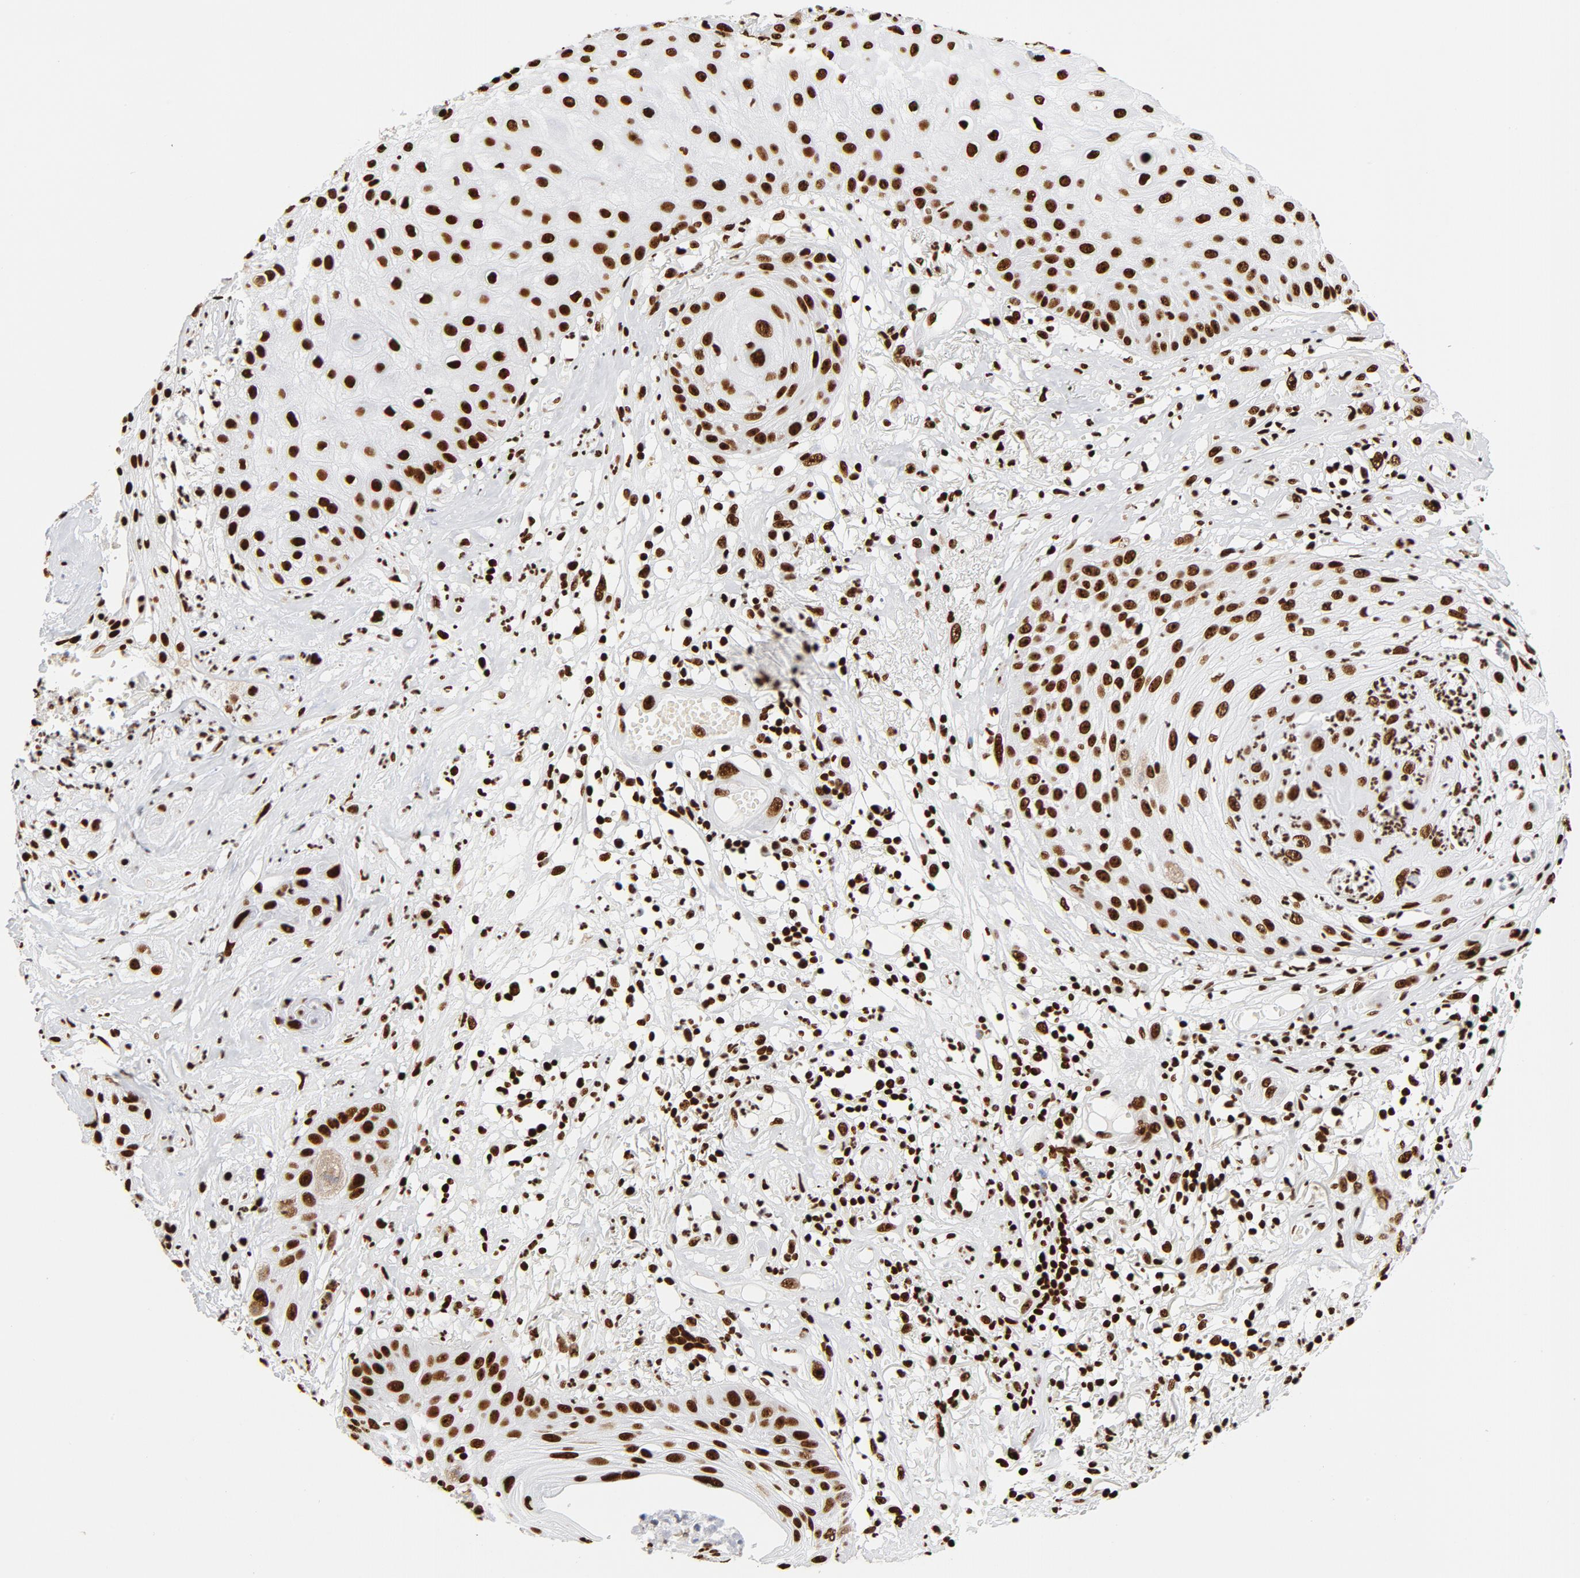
{"staining": {"intensity": "strong", "quantity": ">75%", "location": "nuclear"}, "tissue": "skin cancer", "cell_type": "Tumor cells", "image_type": "cancer", "snomed": [{"axis": "morphology", "description": "Squamous cell carcinoma, NOS"}, {"axis": "topography", "description": "Skin"}], "caption": "A histopathology image of human skin squamous cell carcinoma stained for a protein demonstrates strong nuclear brown staining in tumor cells.", "gene": "XRCC6", "patient": {"sex": "male", "age": 65}}